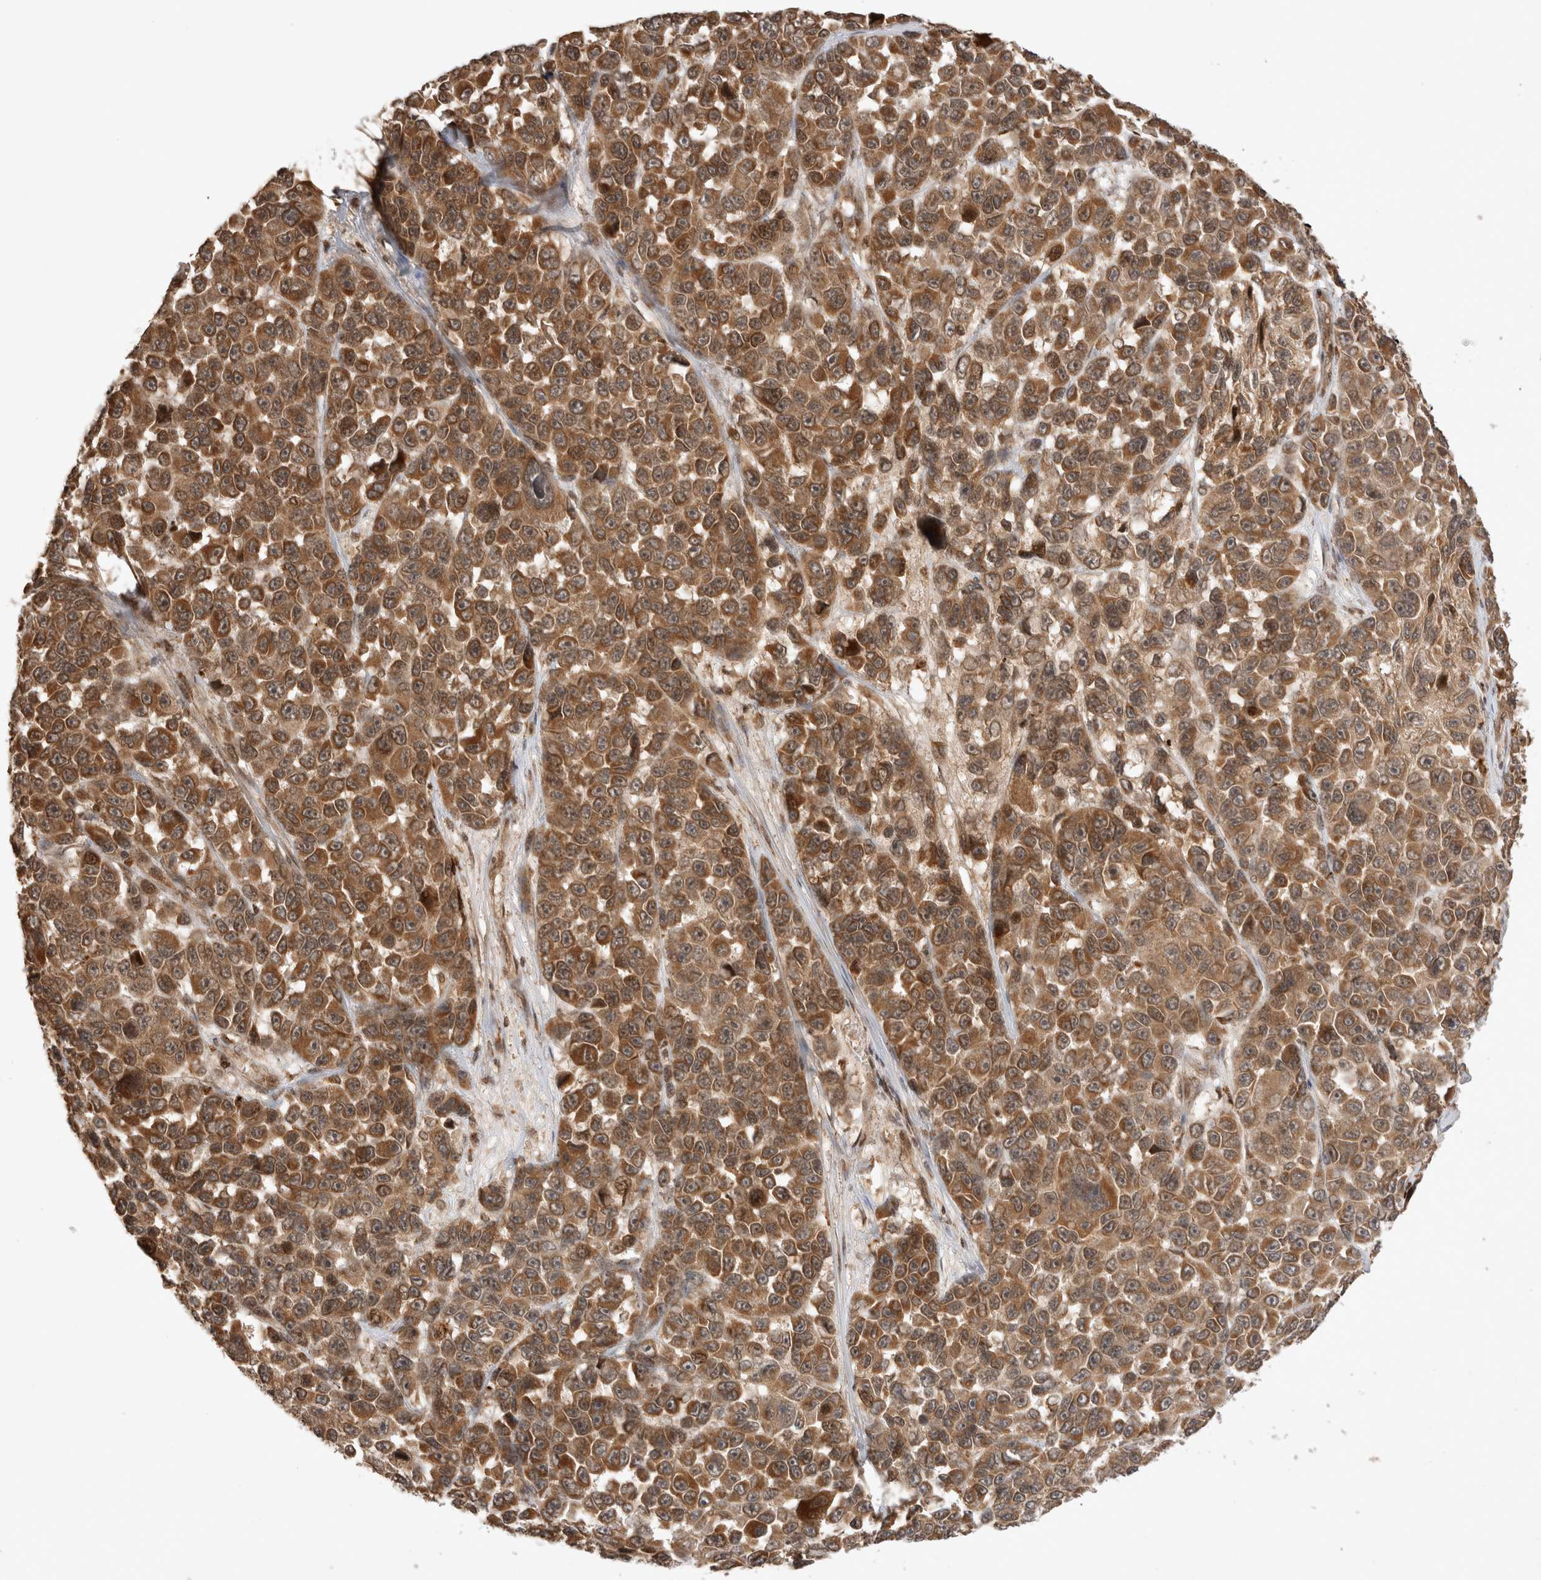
{"staining": {"intensity": "strong", "quantity": ">75%", "location": "cytoplasmic/membranous"}, "tissue": "melanoma", "cell_type": "Tumor cells", "image_type": "cancer", "snomed": [{"axis": "morphology", "description": "Malignant melanoma, NOS"}, {"axis": "topography", "description": "Skin"}], "caption": "Immunohistochemistry micrograph of neoplastic tissue: human malignant melanoma stained using immunohistochemistry (IHC) reveals high levels of strong protein expression localized specifically in the cytoplasmic/membranous of tumor cells, appearing as a cytoplasmic/membranous brown color.", "gene": "FAM221A", "patient": {"sex": "male", "age": 53}}